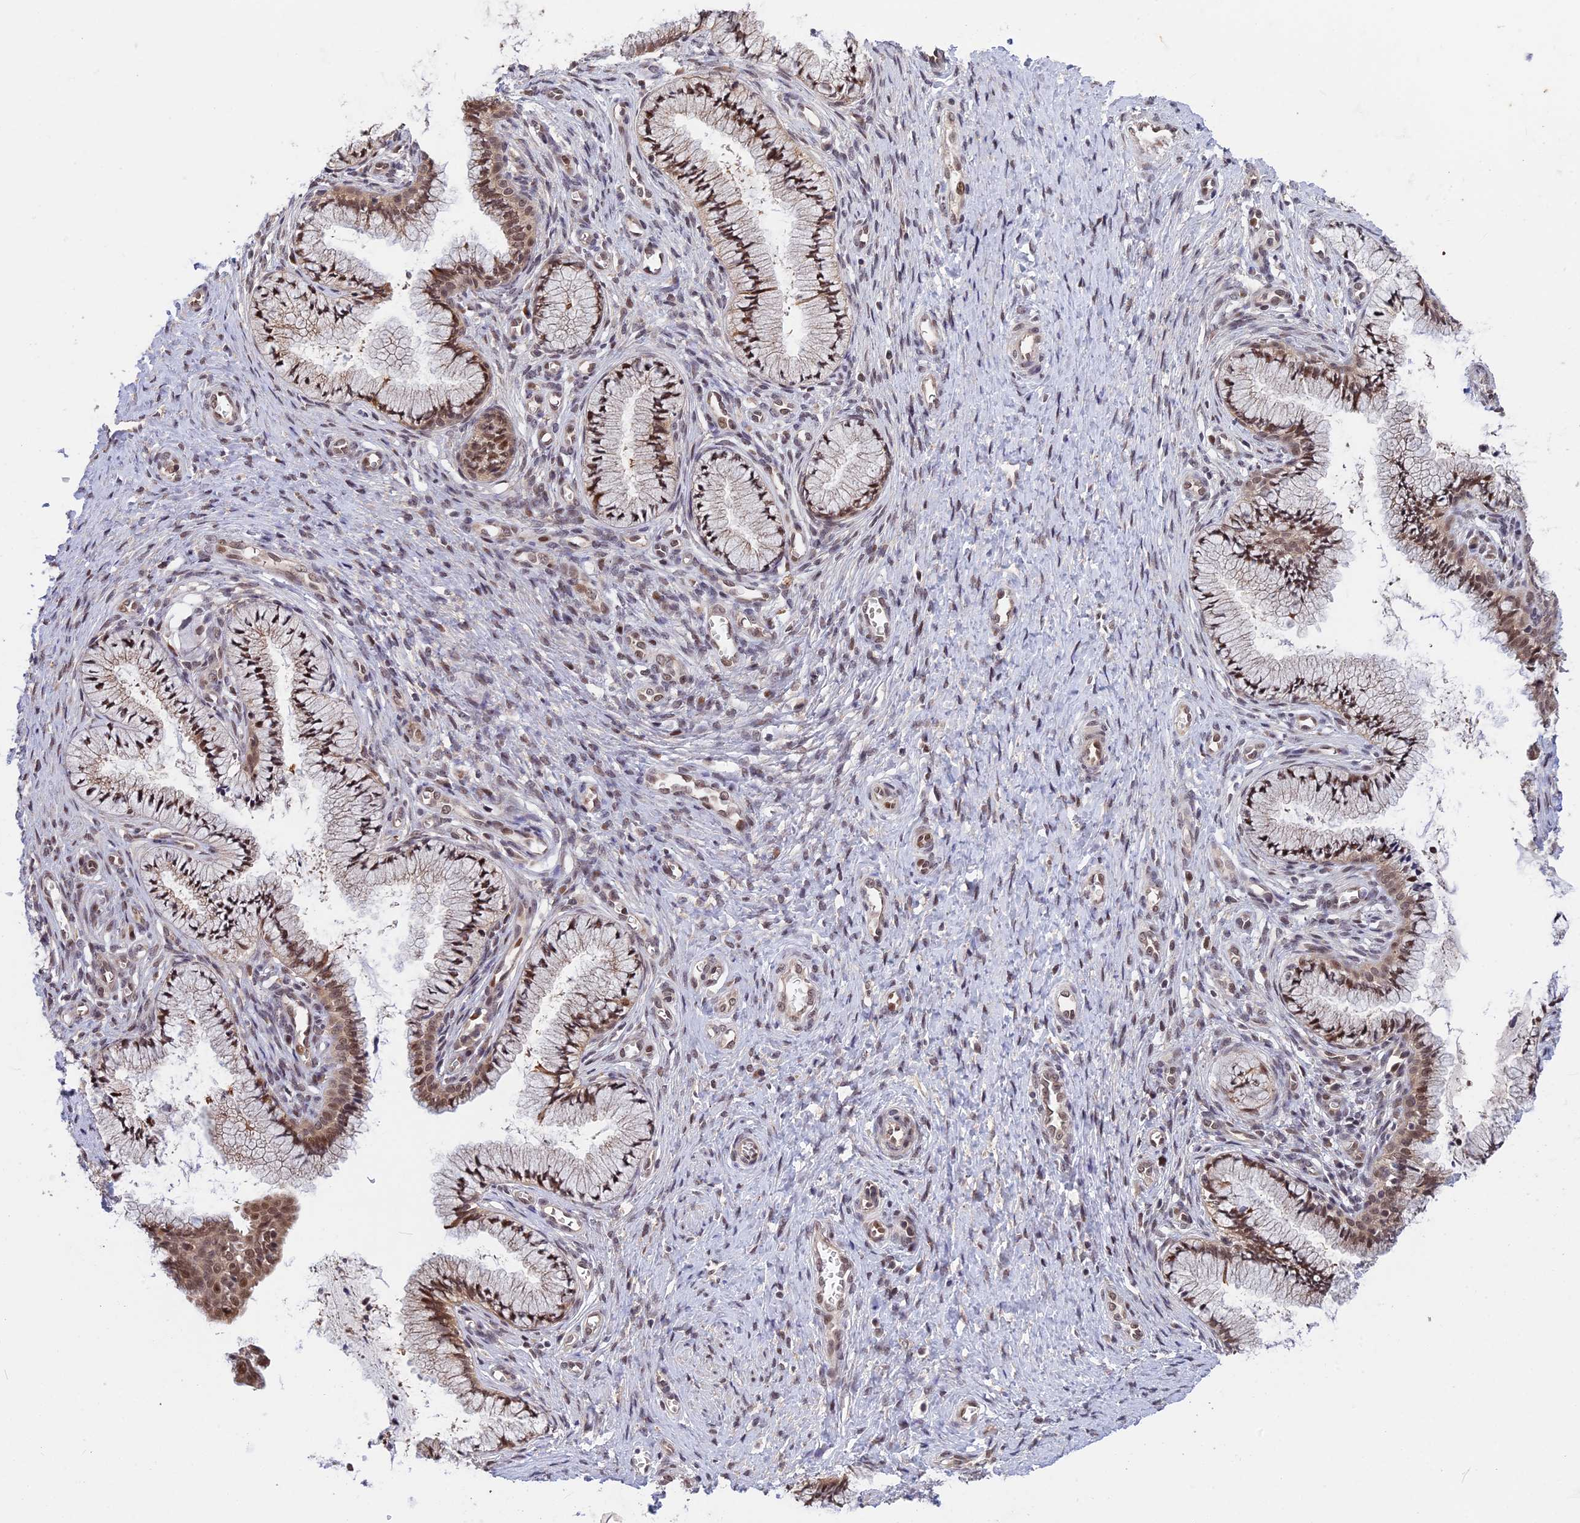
{"staining": {"intensity": "strong", "quantity": "25%-75%", "location": "cytoplasmic/membranous,nuclear"}, "tissue": "cervix", "cell_type": "Glandular cells", "image_type": "normal", "snomed": [{"axis": "morphology", "description": "Normal tissue, NOS"}, {"axis": "topography", "description": "Cervix"}], "caption": "The image exhibits immunohistochemical staining of unremarkable cervix. There is strong cytoplasmic/membranous,nuclear positivity is seen in approximately 25%-75% of glandular cells. The staining is performed using DAB (3,3'-diaminobenzidine) brown chromogen to label protein expression. The nuclei are counter-stained blue using hematoxylin.", "gene": "POLR2C", "patient": {"sex": "female", "age": 36}}